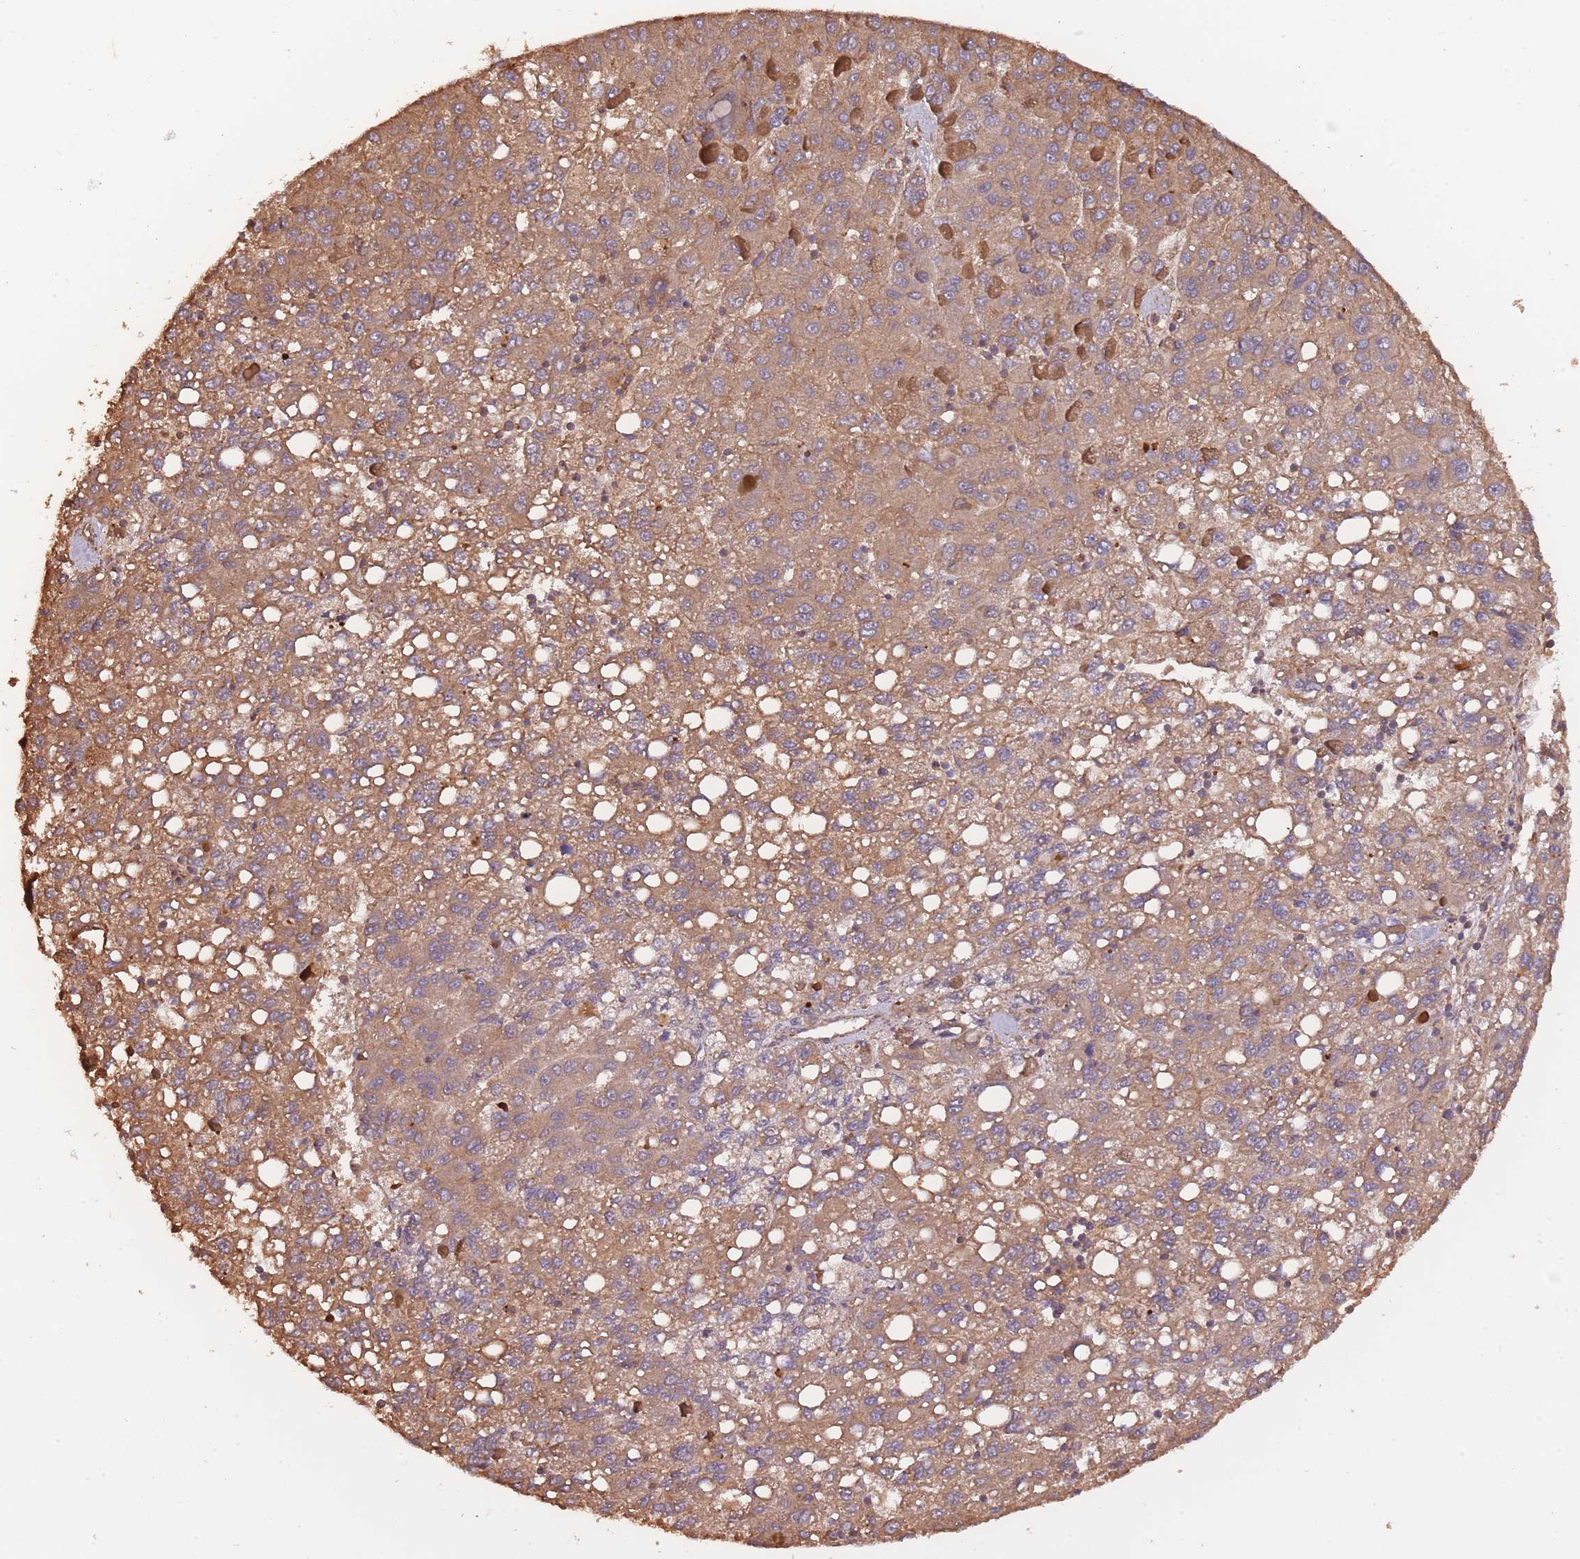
{"staining": {"intensity": "moderate", "quantity": ">75%", "location": "cytoplasmic/membranous"}, "tissue": "liver cancer", "cell_type": "Tumor cells", "image_type": "cancer", "snomed": [{"axis": "morphology", "description": "Carcinoma, Hepatocellular, NOS"}, {"axis": "topography", "description": "Liver"}], "caption": "Immunohistochemistry (IHC) image of neoplastic tissue: human liver cancer stained using immunohistochemistry (IHC) displays medium levels of moderate protein expression localized specifically in the cytoplasmic/membranous of tumor cells, appearing as a cytoplasmic/membranous brown color.", "gene": "ARMH3", "patient": {"sex": "female", "age": 82}}